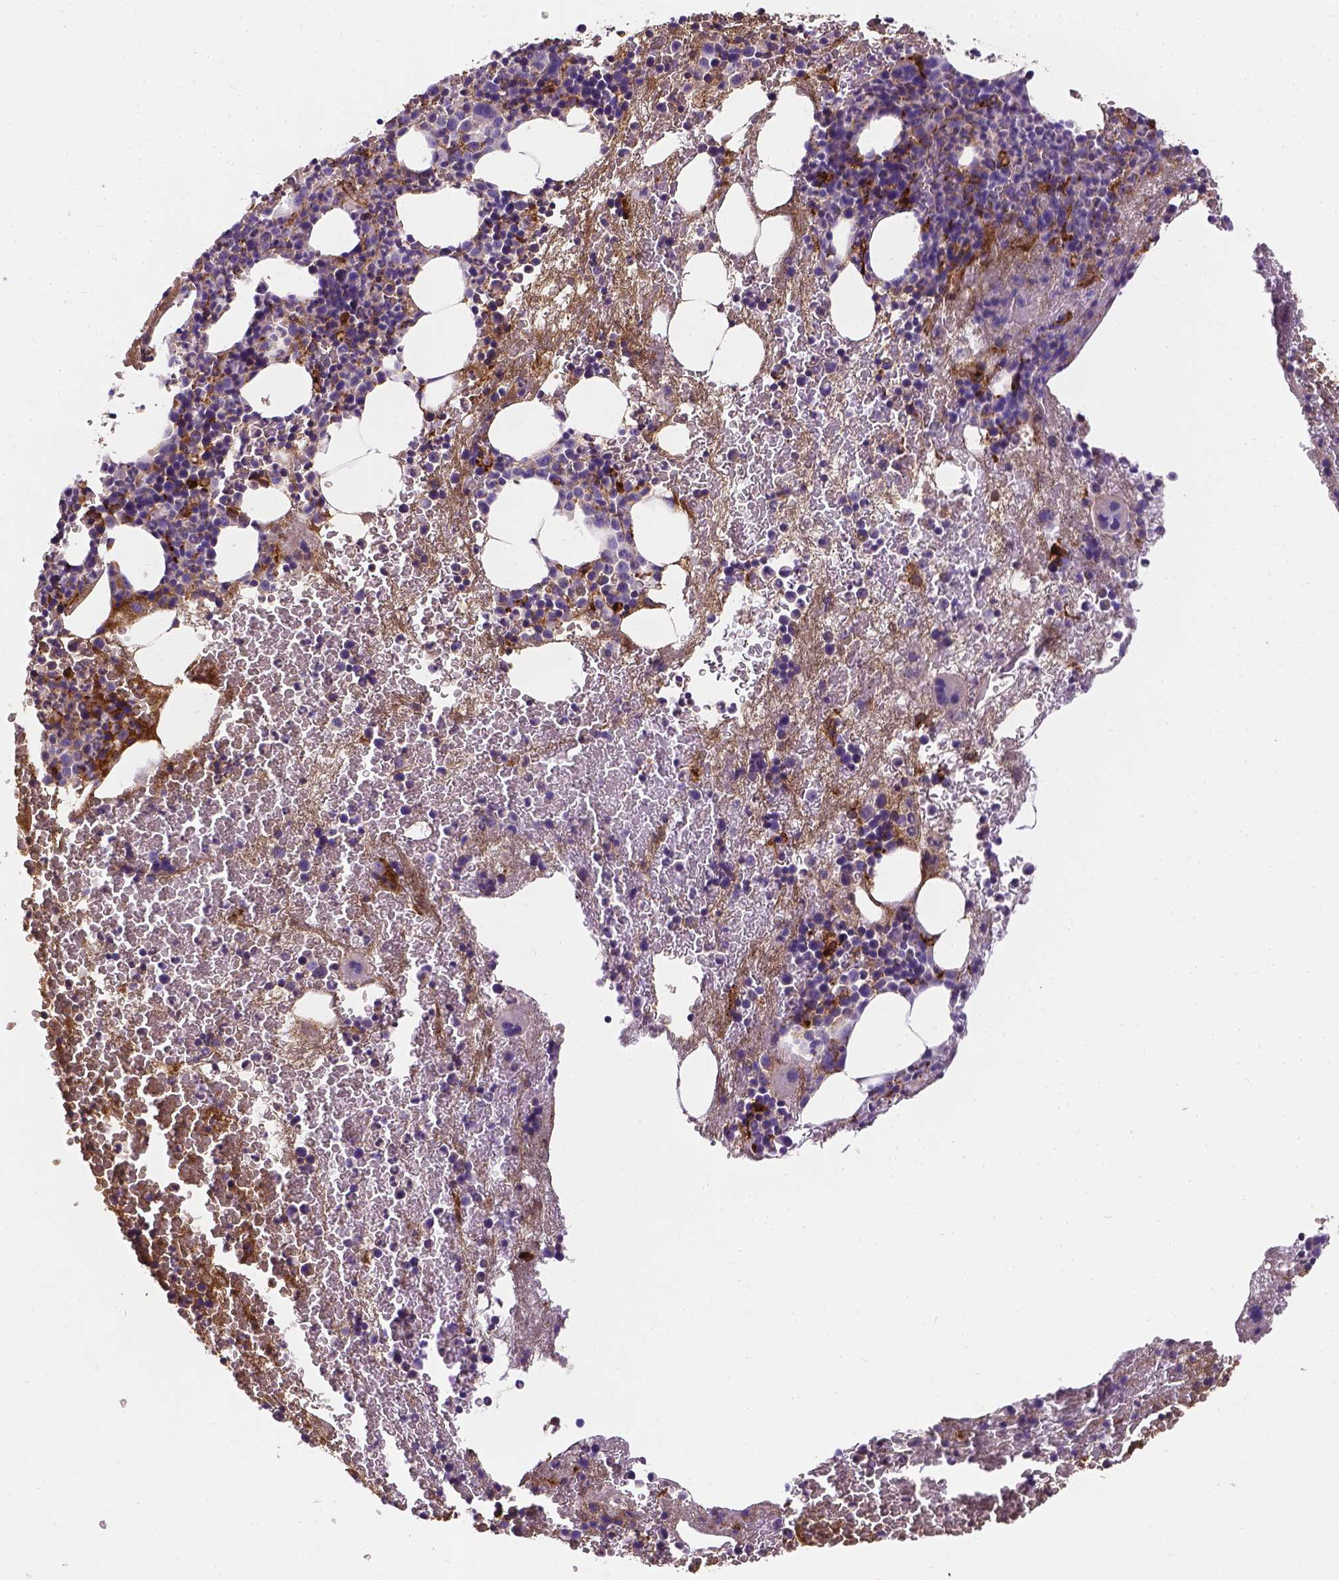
{"staining": {"intensity": "strong", "quantity": "<25%", "location": "cytoplasmic/membranous"}, "tissue": "bone marrow", "cell_type": "Hematopoietic cells", "image_type": "normal", "snomed": [{"axis": "morphology", "description": "Normal tissue, NOS"}, {"axis": "topography", "description": "Bone marrow"}], "caption": "Immunohistochemistry of normal human bone marrow shows medium levels of strong cytoplasmic/membranous positivity in approximately <25% of hematopoietic cells. (Brightfield microscopy of DAB IHC at high magnification).", "gene": "APOE", "patient": {"sex": "male", "age": 44}}